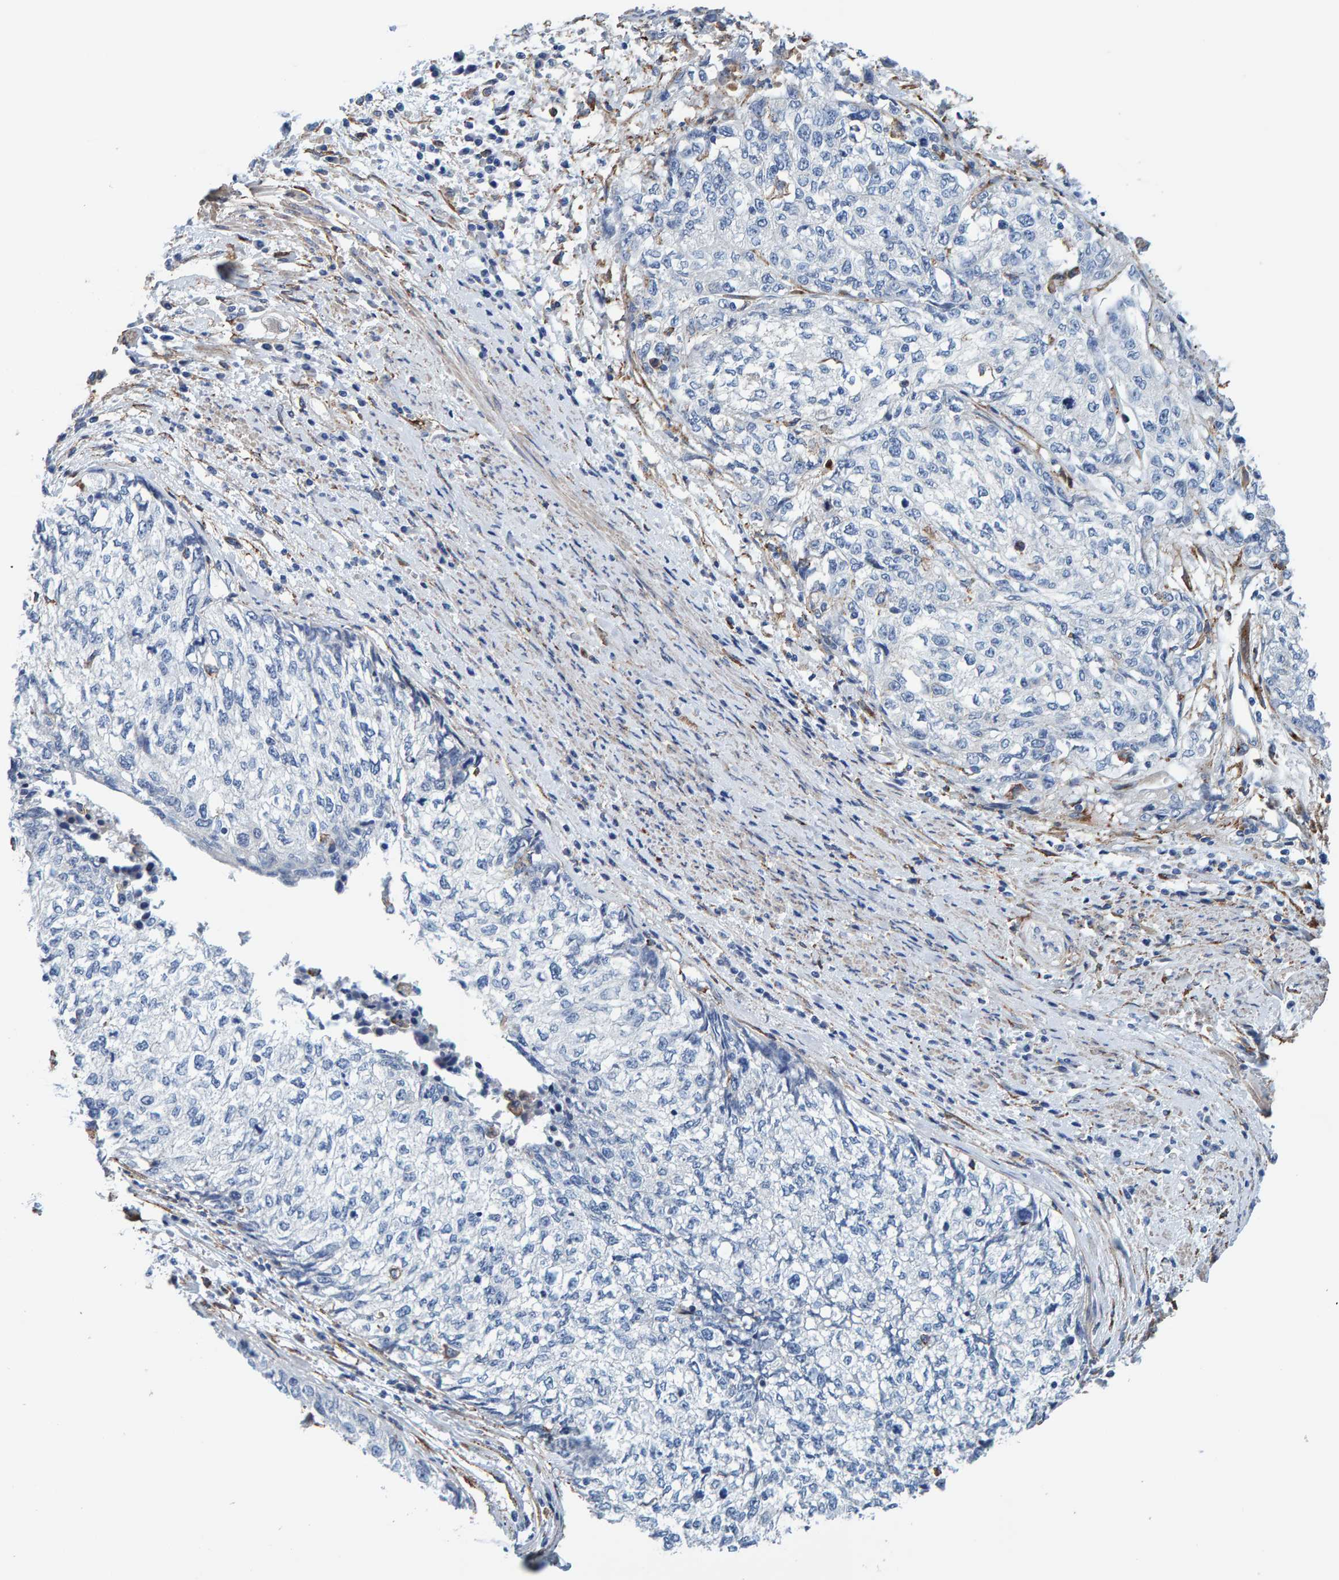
{"staining": {"intensity": "negative", "quantity": "none", "location": "none"}, "tissue": "cervical cancer", "cell_type": "Tumor cells", "image_type": "cancer", "snomed": [{"axis": "morphology", "description": "Squamous cell carcinoma, NOS"}, {"axis": "topography", "description": "Cervix"}], "caption": "A micrograph of squamous cell carcinoma (cervical) stained for a protein reveals no brown staining in tumor cells.", "gene": "LRP1", "patient": {"sex": "female", "age": 57}}